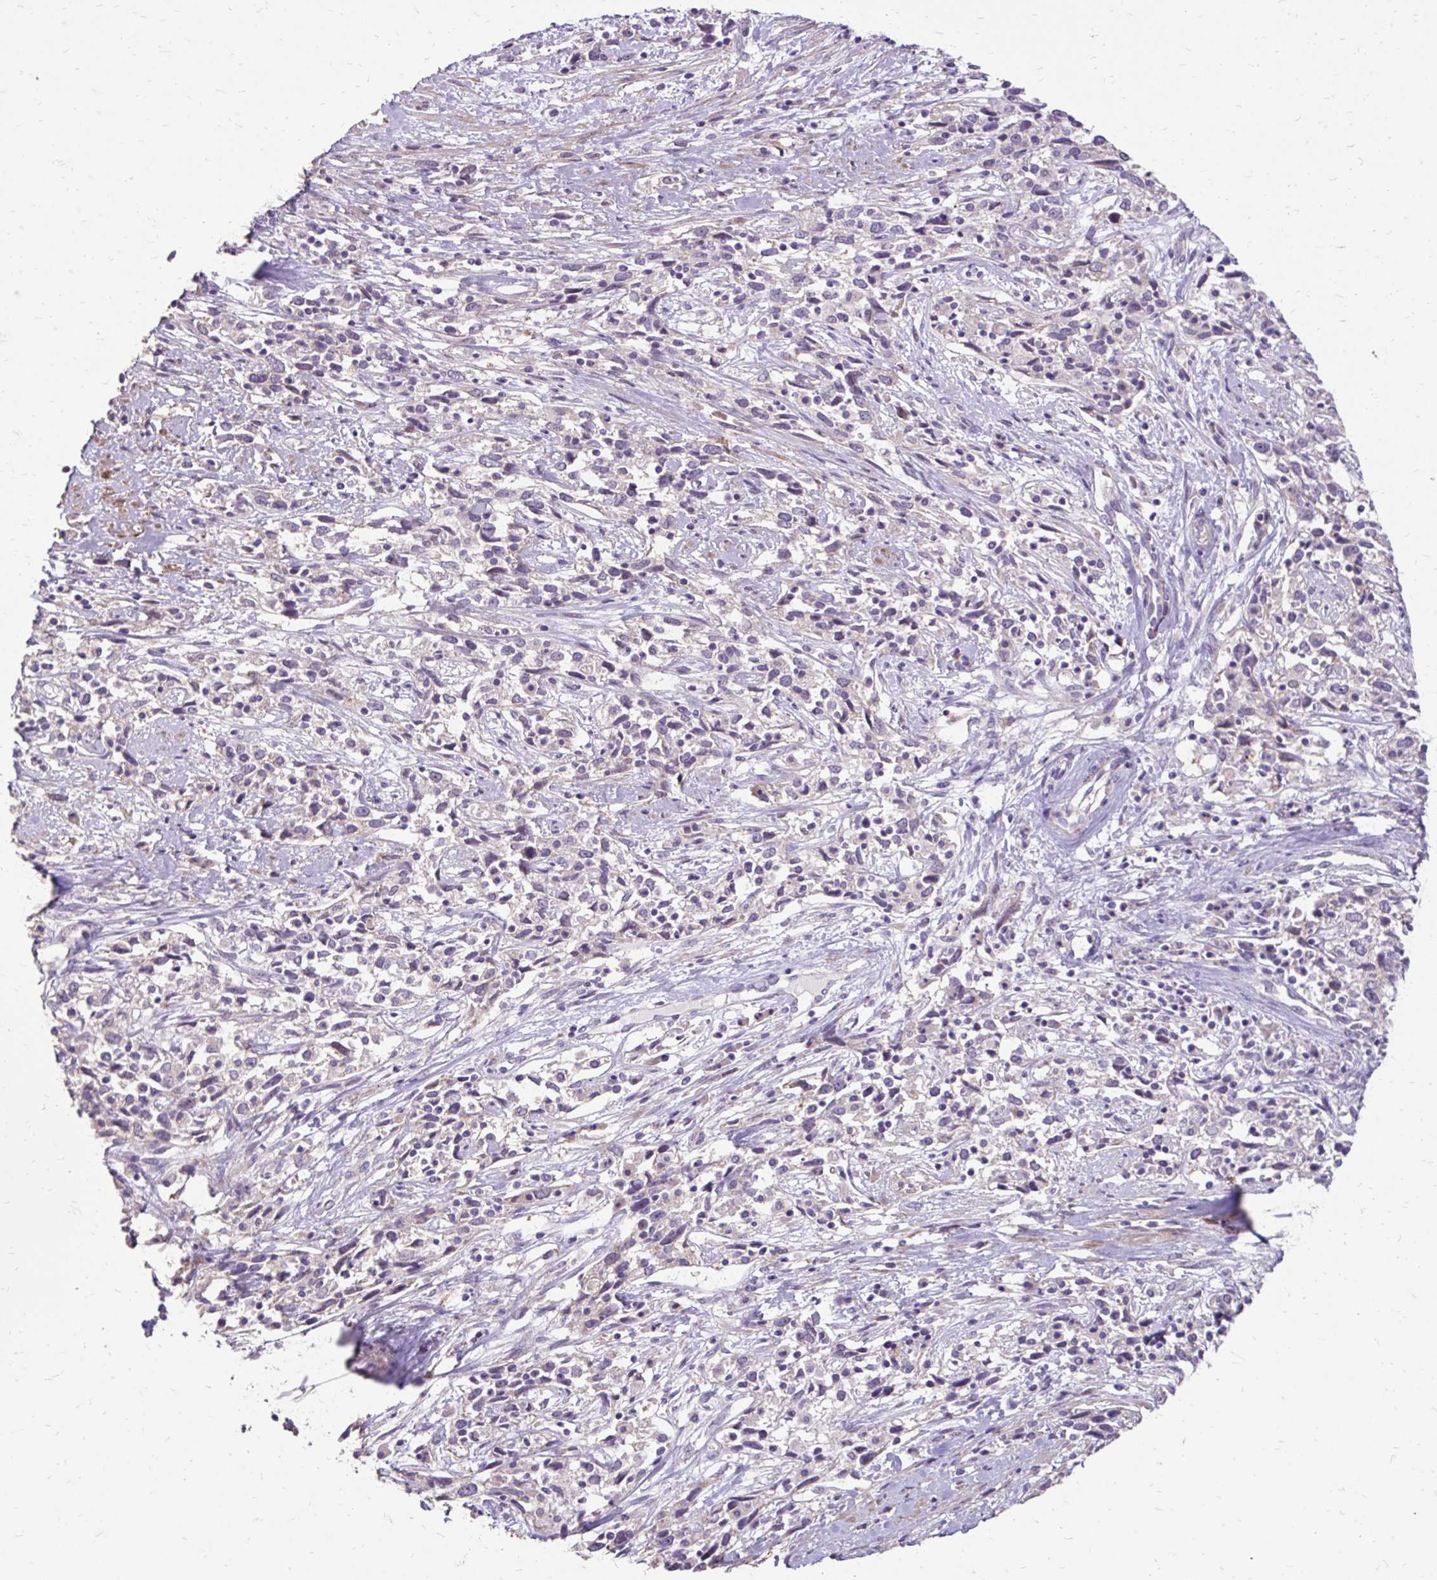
{"staining": {"intensity": "negative", "quantity": "none", "location": "none"}, "tissue": "cervical cancer", "cell_type": "Tumor cells", "image_type": "cancer", "snomed": [{"axis": "morphology", "description": "Adenocarcinoma, NOS"}, {"axis": "topography", "description": "Cervix"}], "caption": "Cervical cancer (adenocarcinoma) stained for a protein using IHC reveals no expression tumor cells.", "gene": "MYORG", "patient": {"sex": "female", "age": 40}}